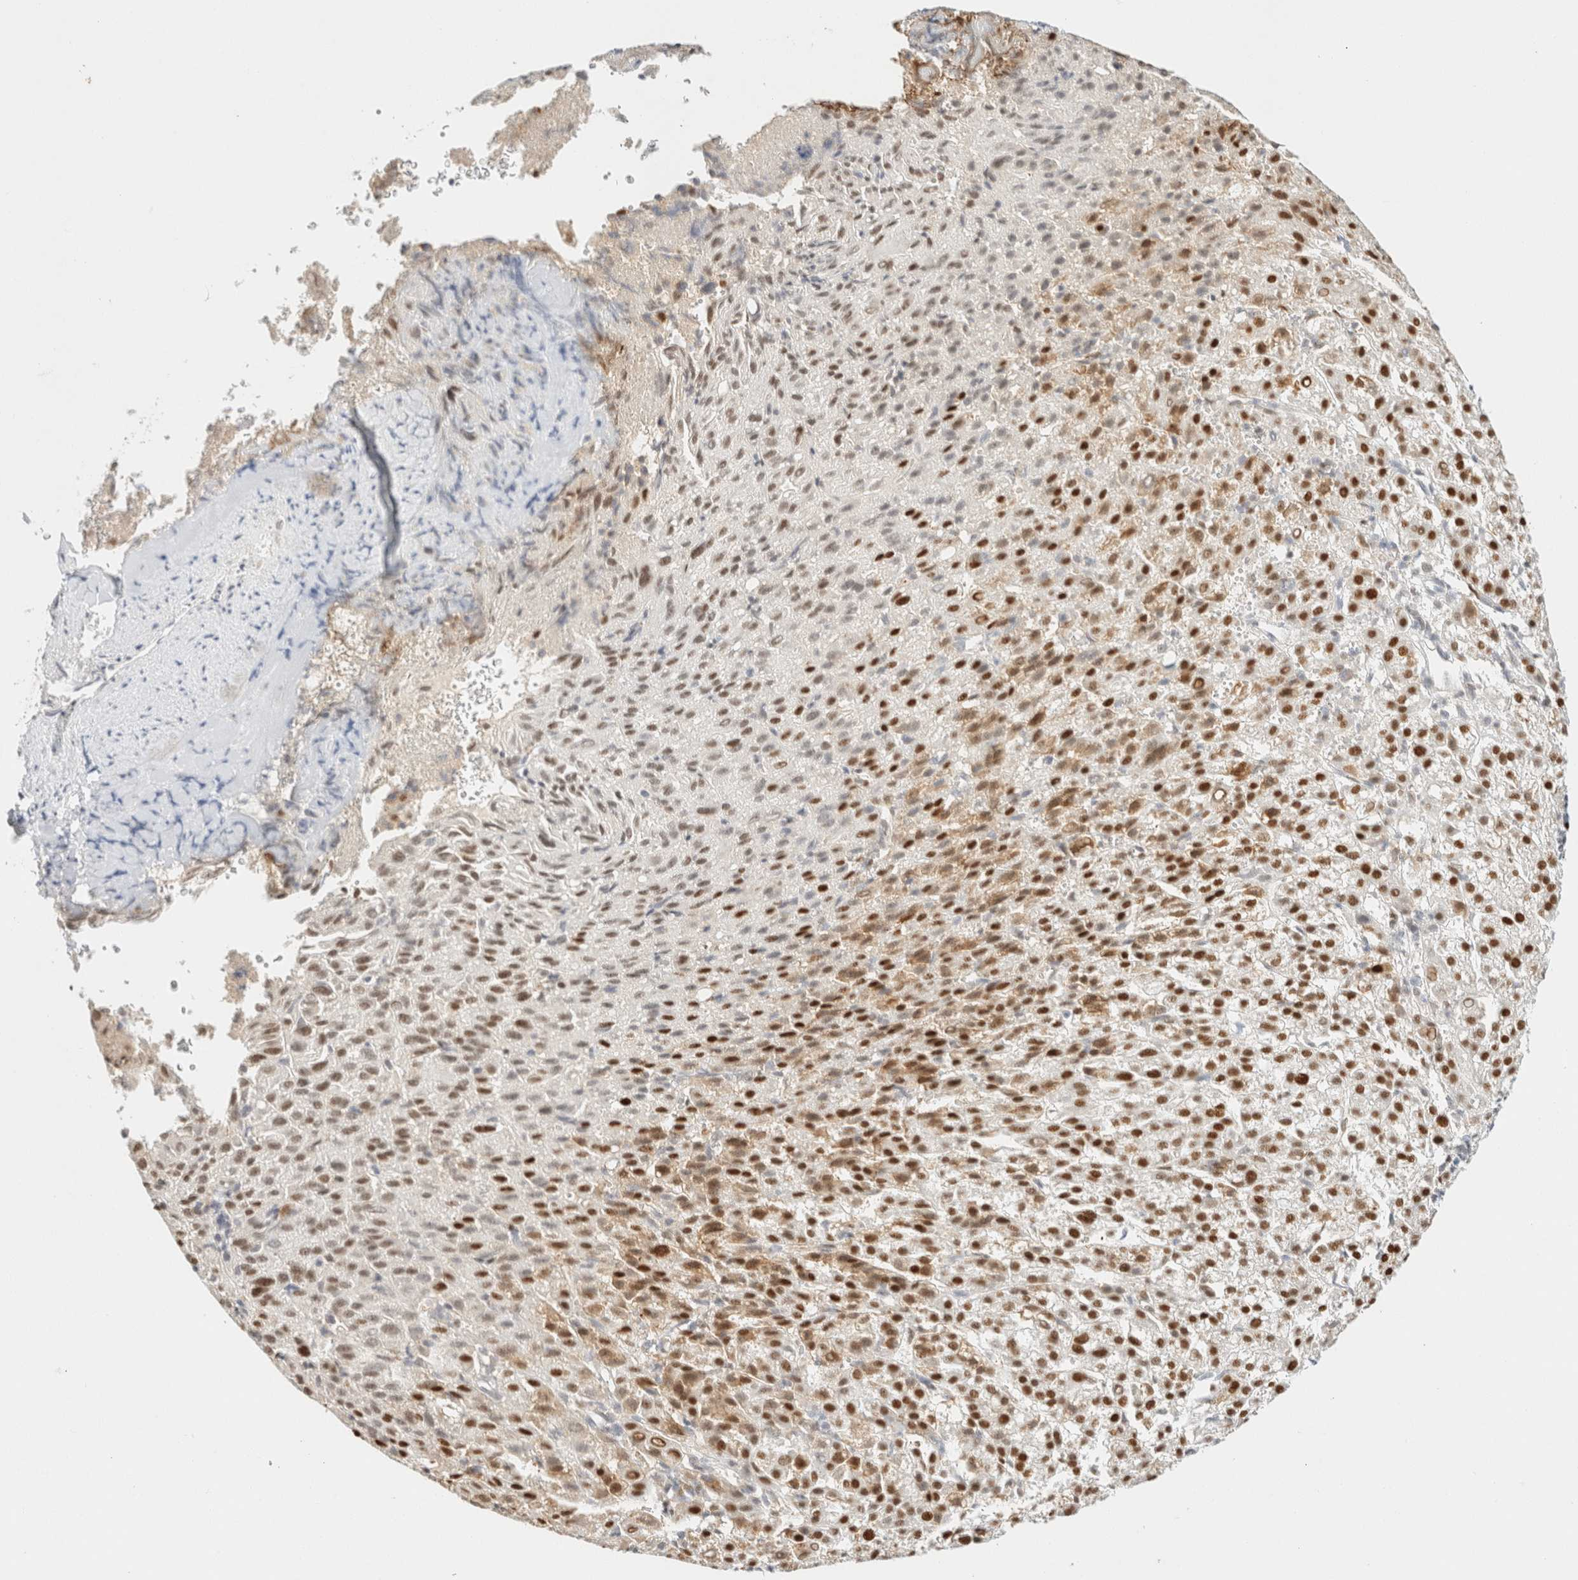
{"staining": {"intensity": "strong", "quantity": ">75%", "location": "nuclear"}, "tissue": "liver cancer", "cell_type": "Tumor cells", "image_type": "cancer", "snomed": [{"axis": "morphology", "description": "Carcinoma, Hepatocellular, NOS"}, {"axis": "topography", "description": "Liver"}], "caption": "This photomicrograph displays IHC staining of liver cancer (hepatocellular carcinoma), with high strong nuclear expression in about >75% of tumor cells.", "gene": "DDB2", "patient": {"sex": "female", "age": 58}}